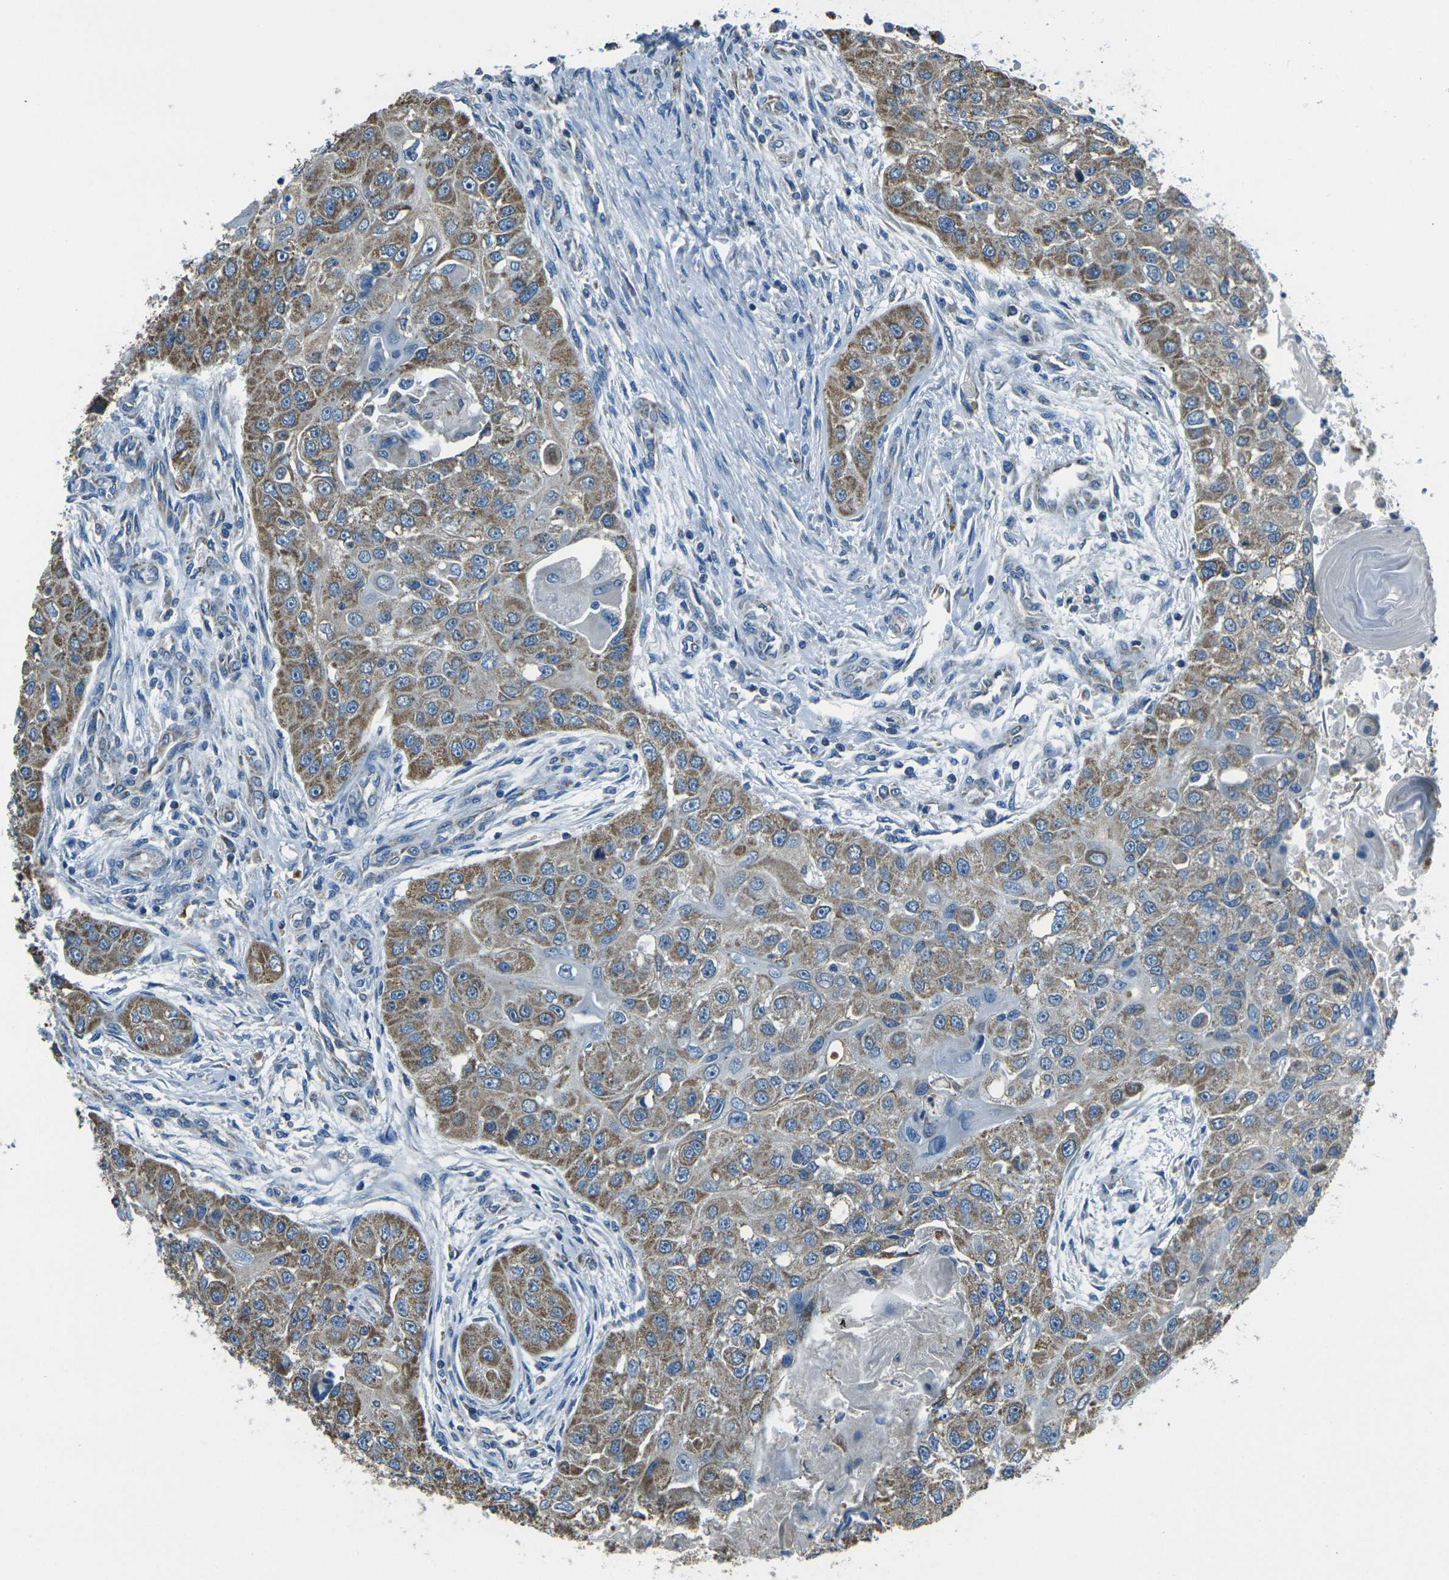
{"staining": {"intensity": "moderate", "quantity": ">75%", "location": "cytoplasmic/membranous"}, "tissue": "head and neck cancer", "cell_type": "Tumor cells", "image_type": "cancer", "snomed": [{"axis": "morphology", "description": "Normal tissue, NOS"}, {"axis": "morphology", "description": "Squamous cell carcinoma, NOS"}, {"axis": "topography", "description": "Skeletal muscle"}, {"axis": "topography", "description": "Head-Neck"}], "caption": "The histopathology image exhibits staining of head and neck squamous cell carcinoma, revealing moderate cytoplasmic/membranous protein positivity (brown color) within tumor cells.", "gene": "IRF3", "patient": {"sex": "male", "age": 51}}